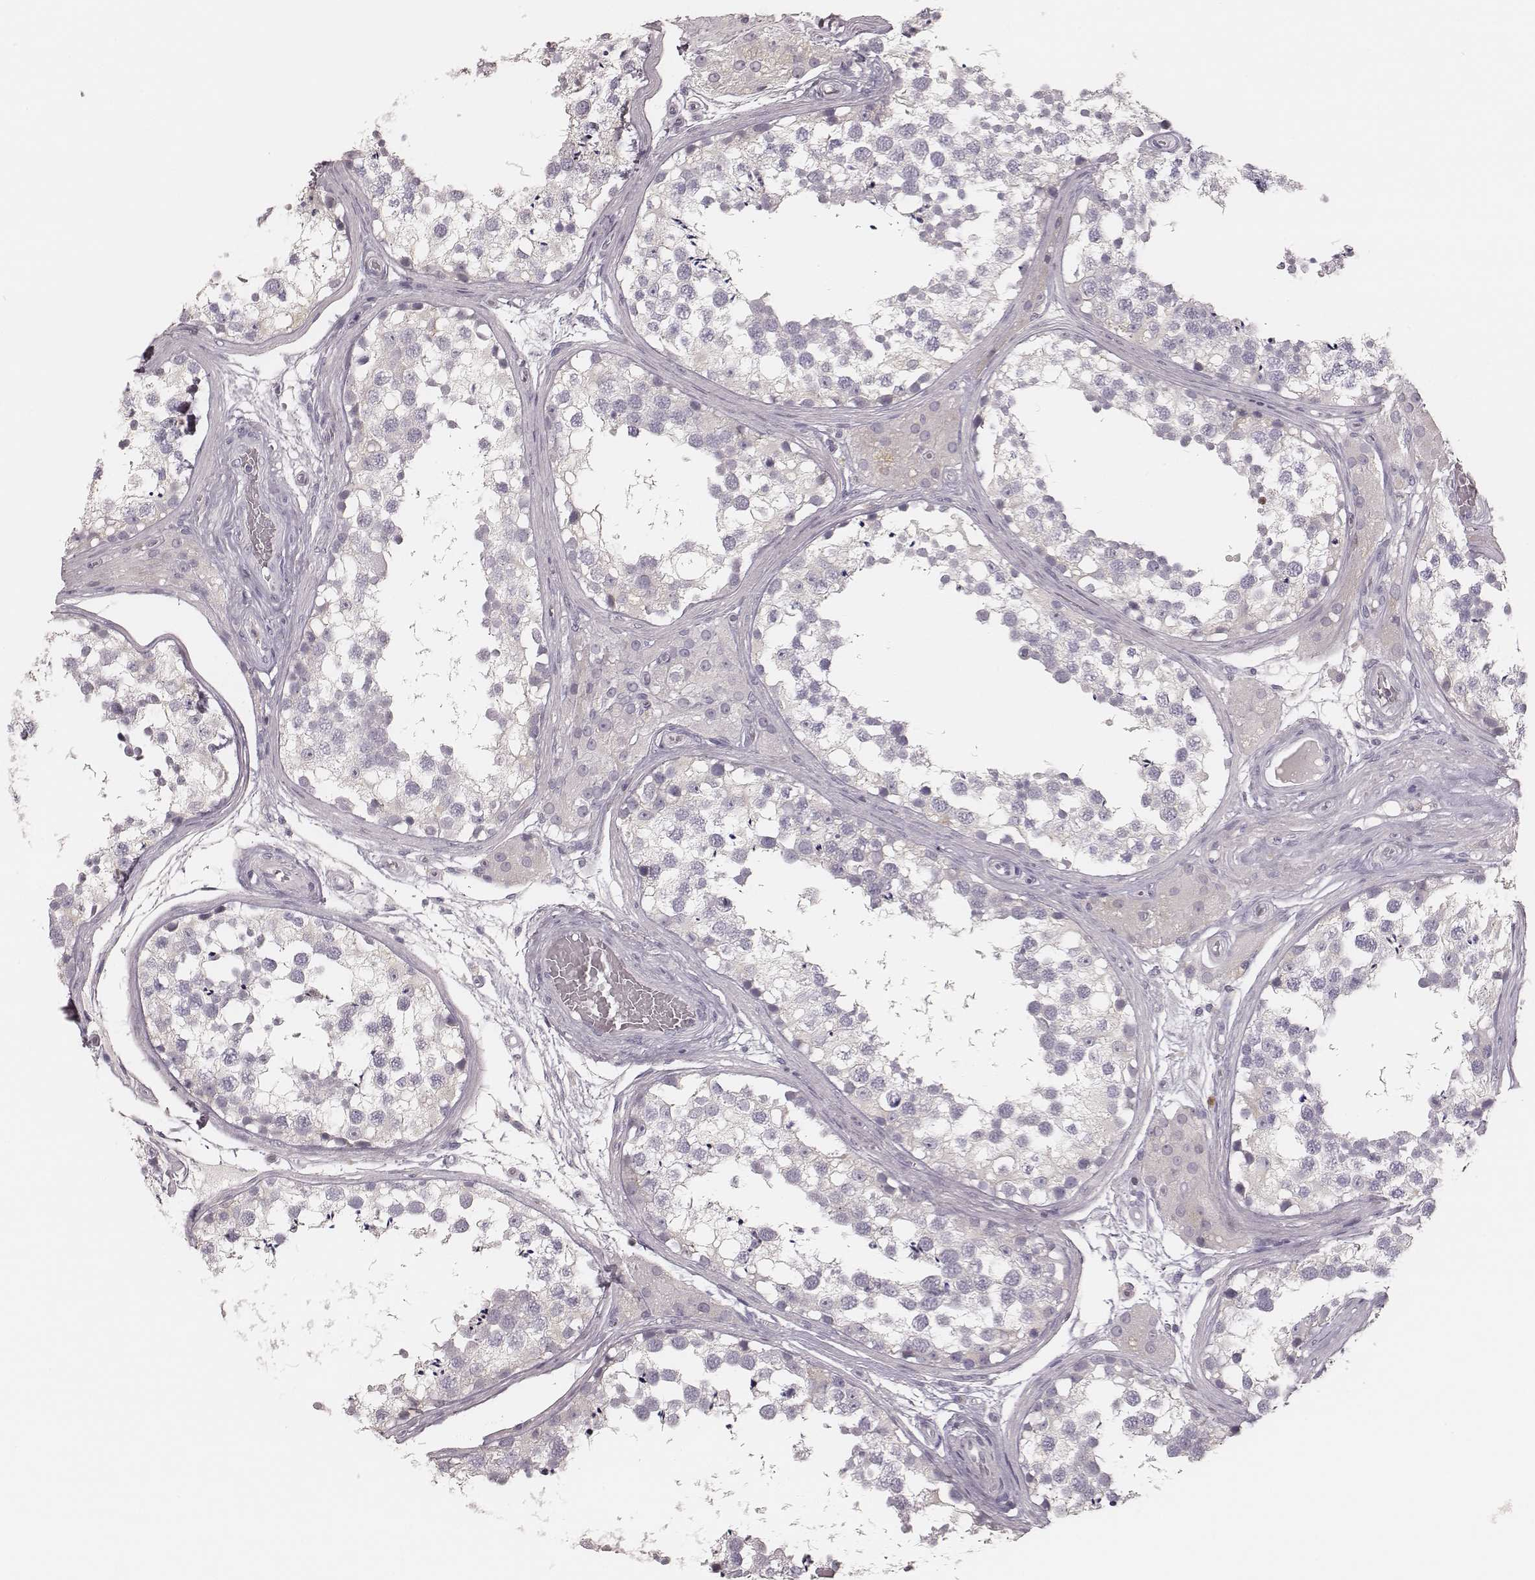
{"staining": {"intensity": "negative", "quantity": "none", "location": "none"}, "tissue": "testis", "cell_type": "Cells in seminiferous ducts", "image_type": "normal", "snomed": [{"axis": "morphology", "description": "Normal tissue, NOS"}, {"axis": "morphology", "description": "Seminoma, NOS"}, {"axis": "topography", "description": "Testis"}], "caption": "Cells in seminiferous ducts are negative for protein expression in normal human testis. (DAB (3,3'-diaminobenzidine) immunohistochemistry visualized using brightfield microscopy, high magnification).", "gene": "MSX1", "patient": {"sex": "male", "age": 65}}